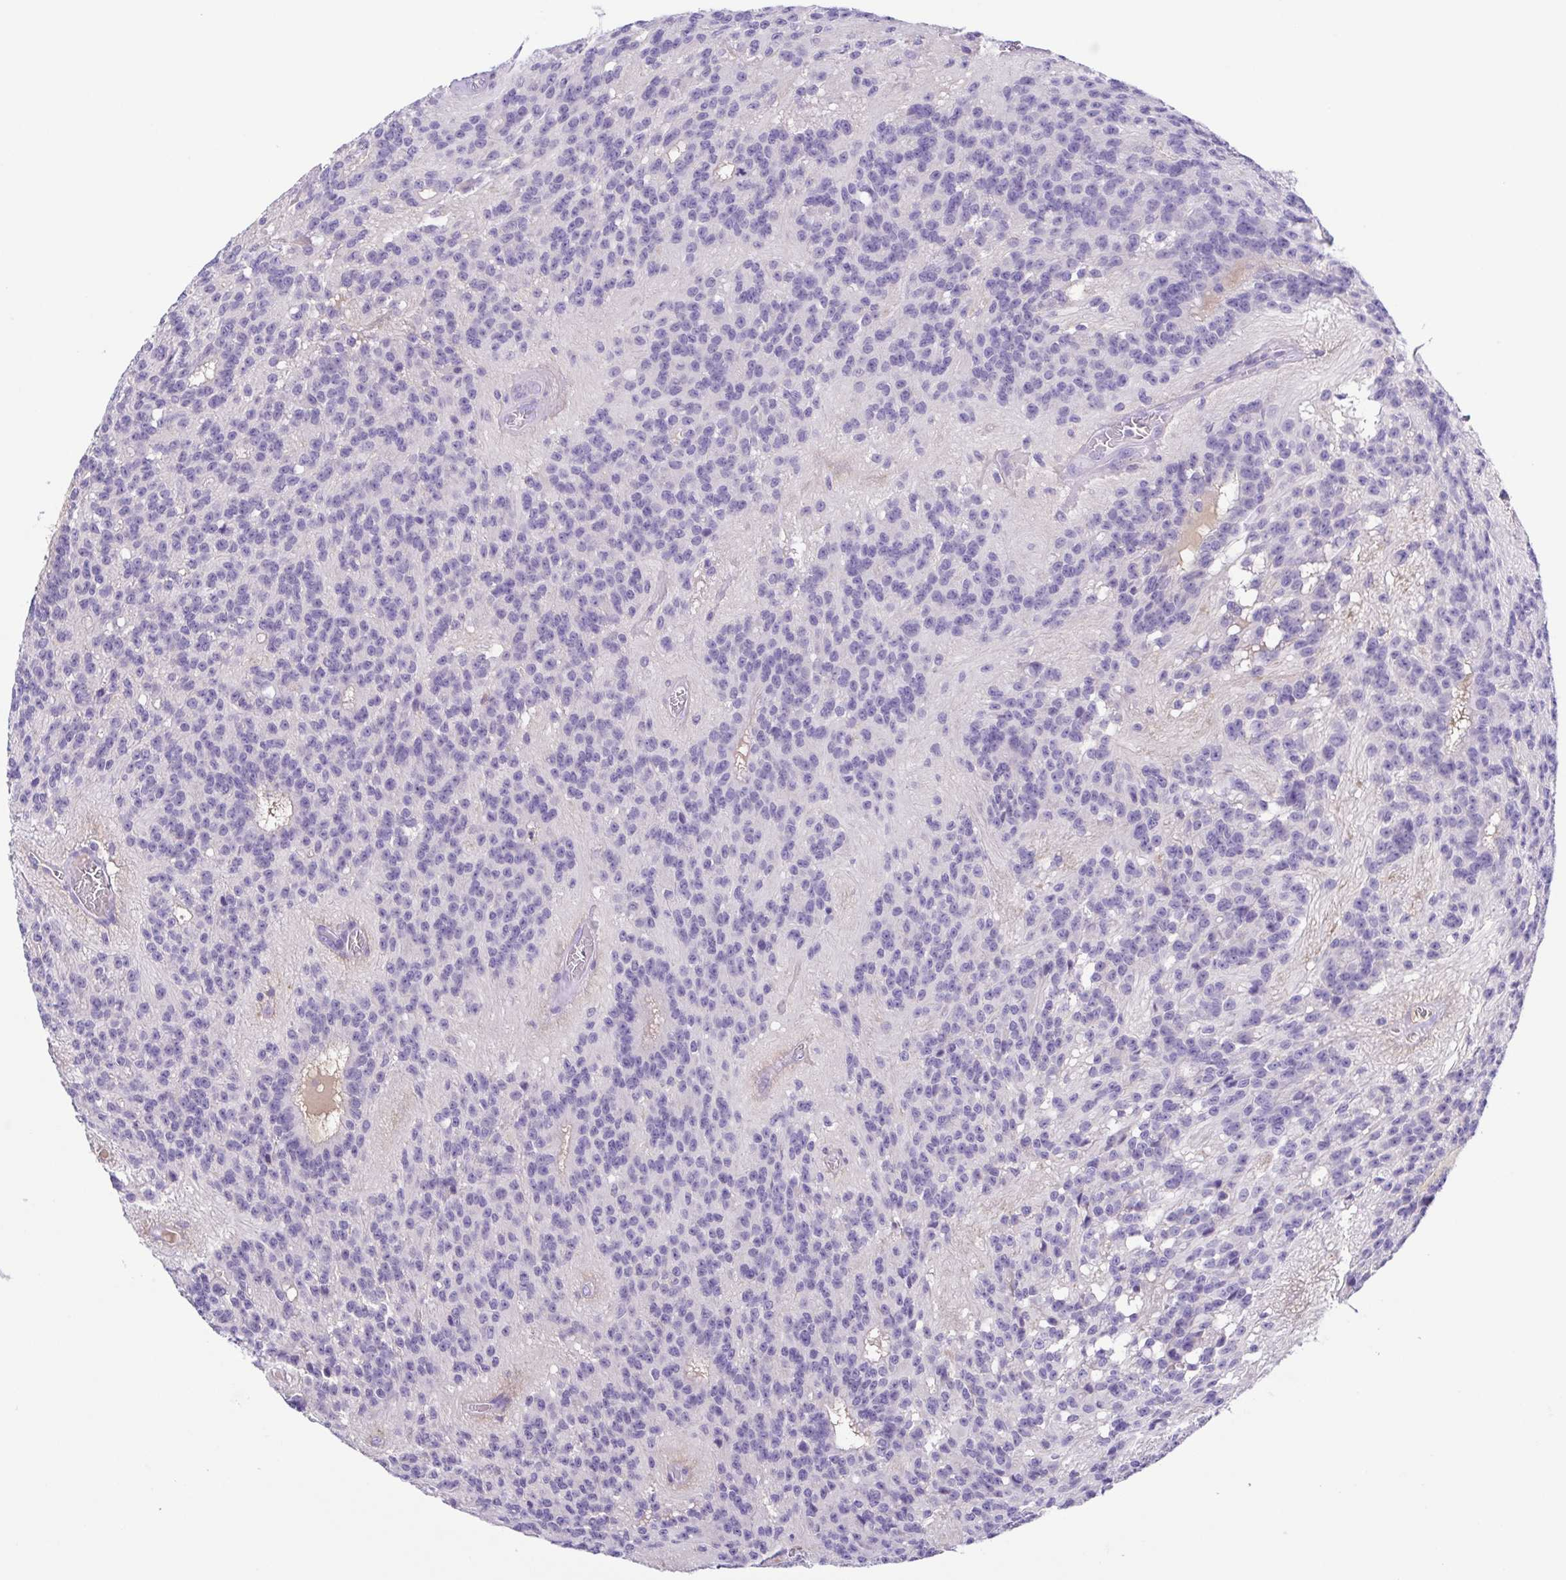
{"staining": {"intensity": "negative", "quantity": "none", "location": "none"}, "tissue": "glioma", "cell_type": "Tumor cells", "image_type": "cancer", "snomed": [{"axis": "morphology", "description": "Glioma, malignant, Low grade"}, {"axis": "topography", "description": "Brain"}], "caption": "Tumor cells show no significant staining in low-grade glioma (malignant). Nuclei are stained in blue.", "gene": "A1BG", "patient": {"sex": "male", "age": 31}}